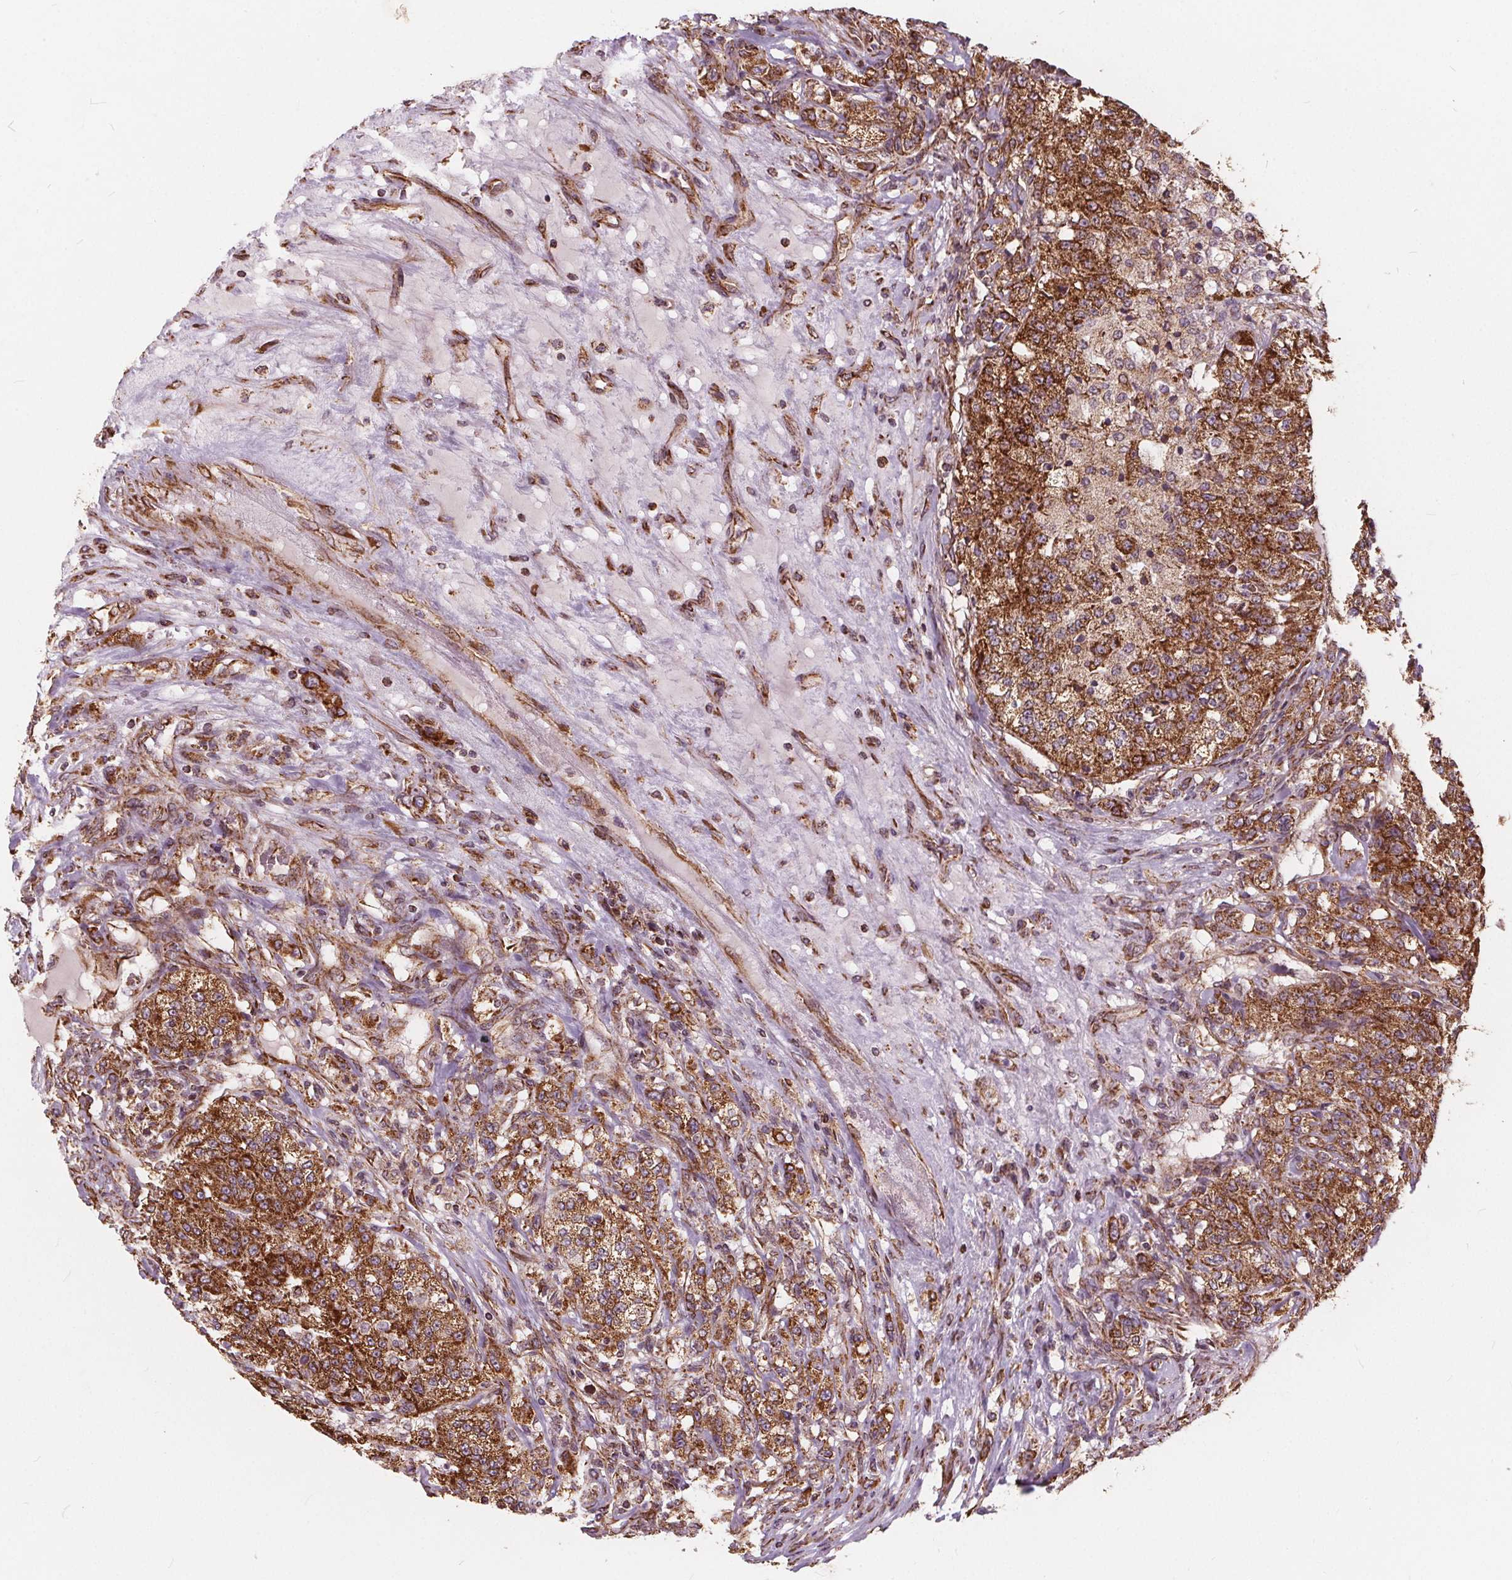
{"staining": {"intensity": "strong", "quantity": ">75%", "location": "cytoplasmic/membranous"}, "tissue": "renal cancer", "cell_type": "Tumor cells", "image_type": "cancer", "snomed": [{"axis": "morphology", "description": "Adenocarcinoma, NOS"}, {"axis": "topography", "description": "Kidney"}], "caption": "Immunohistochemical staining of human renal cancer demonstrates high levels of strong cytoplasmic/membranous protein expression in about >75% of tumor cells.", "gene": "PLSCR3", "patient": {"sex": "female", "age": 63}}